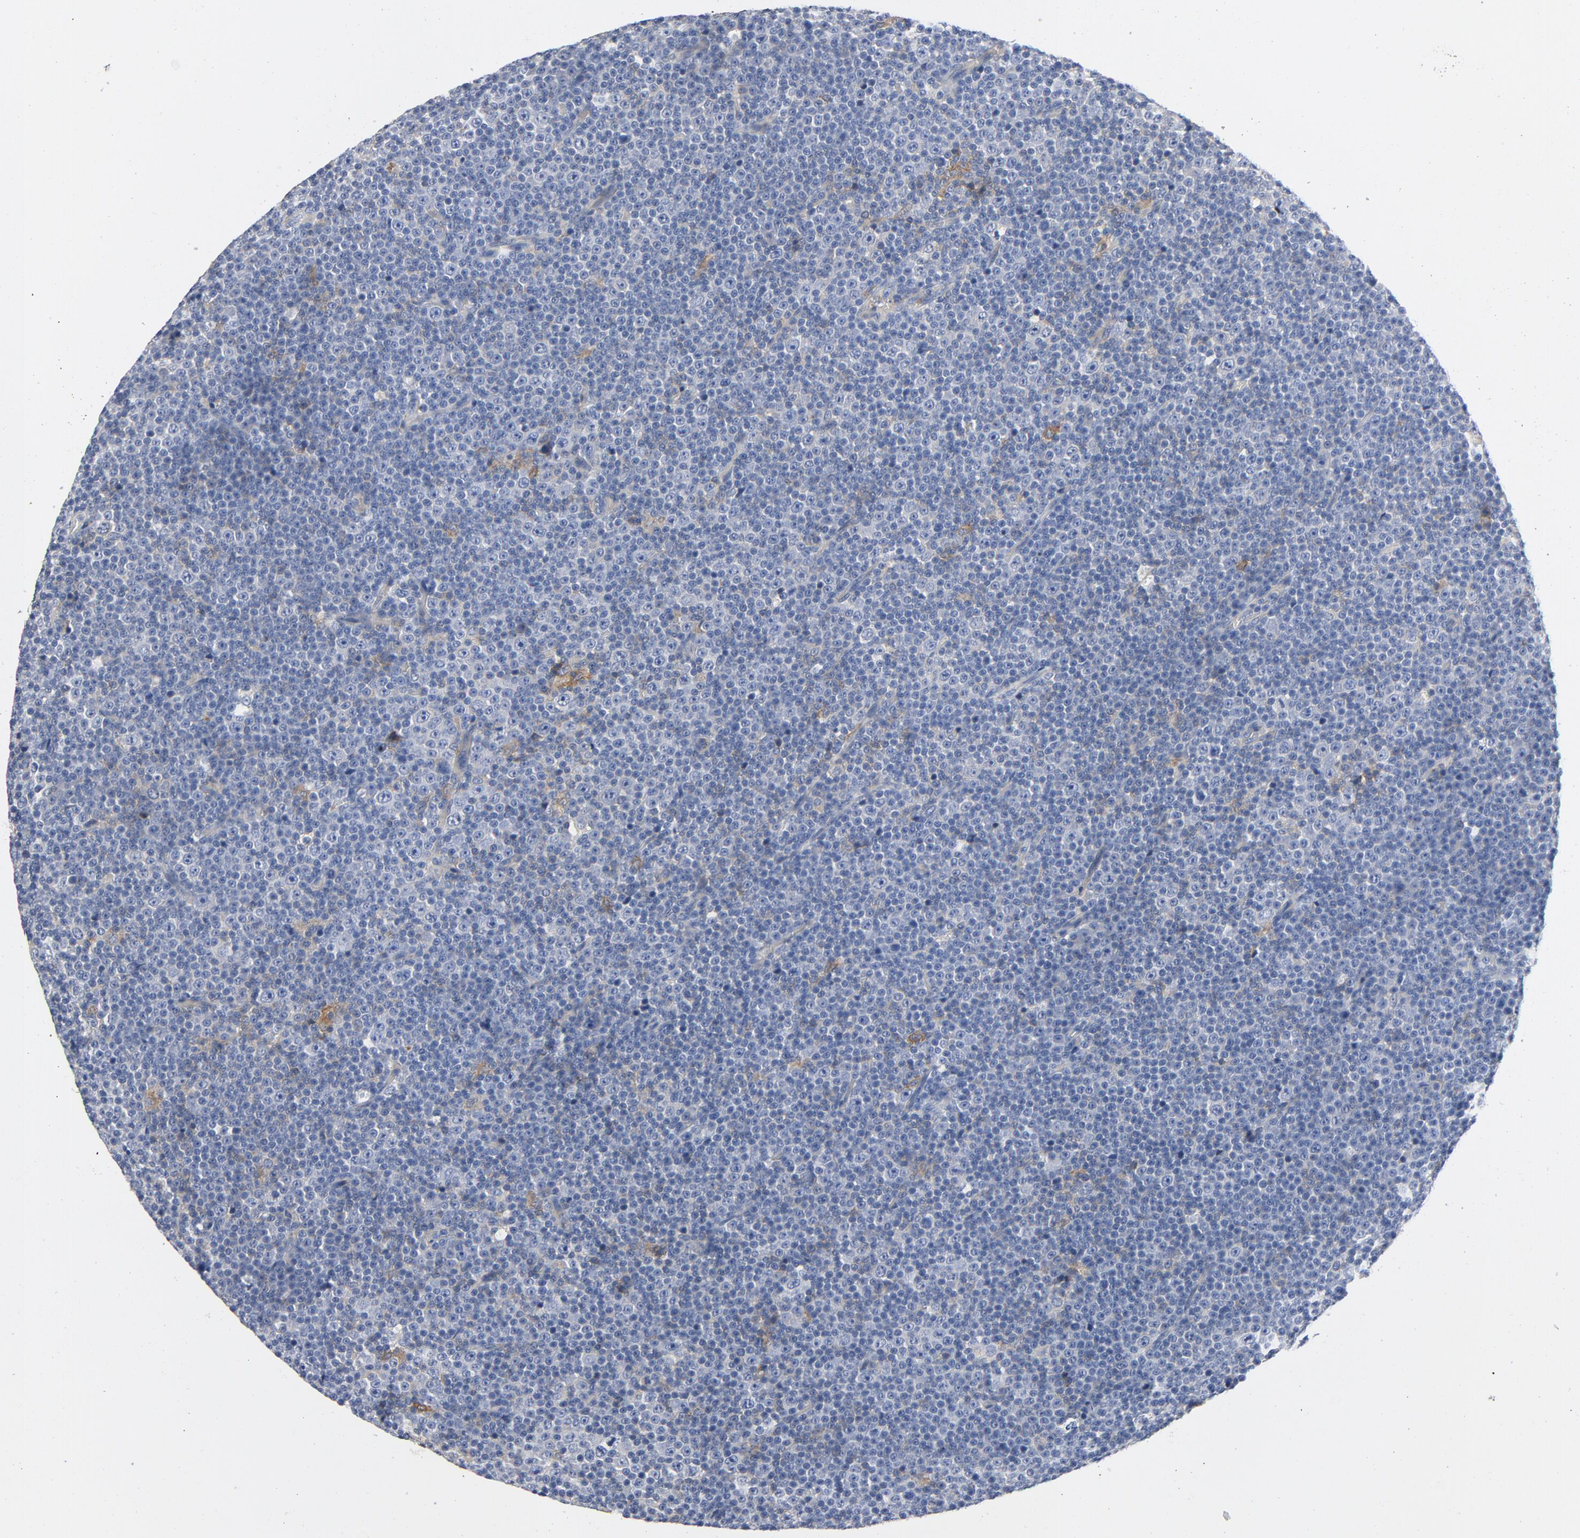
{"staining": {"intensity": "weak", "quantity": "<25%", "location": "cytoplasmic/membranous"}, "tissue": "lymphoma", "cell_type": "Tumor cells", "image_type": "cancer", "snomed": [{"axis": "morphology", "description": "Malignant lymphoma, non-Hodgkin's type, Low grade"}, {"axis": "topography", "description": "Lymph node"}], "caption": "Protein analysis of lymphoma displays no significant staining in tumor cells.", "gene": "SRC", "patient": {"sex": "female", "age": 67}}